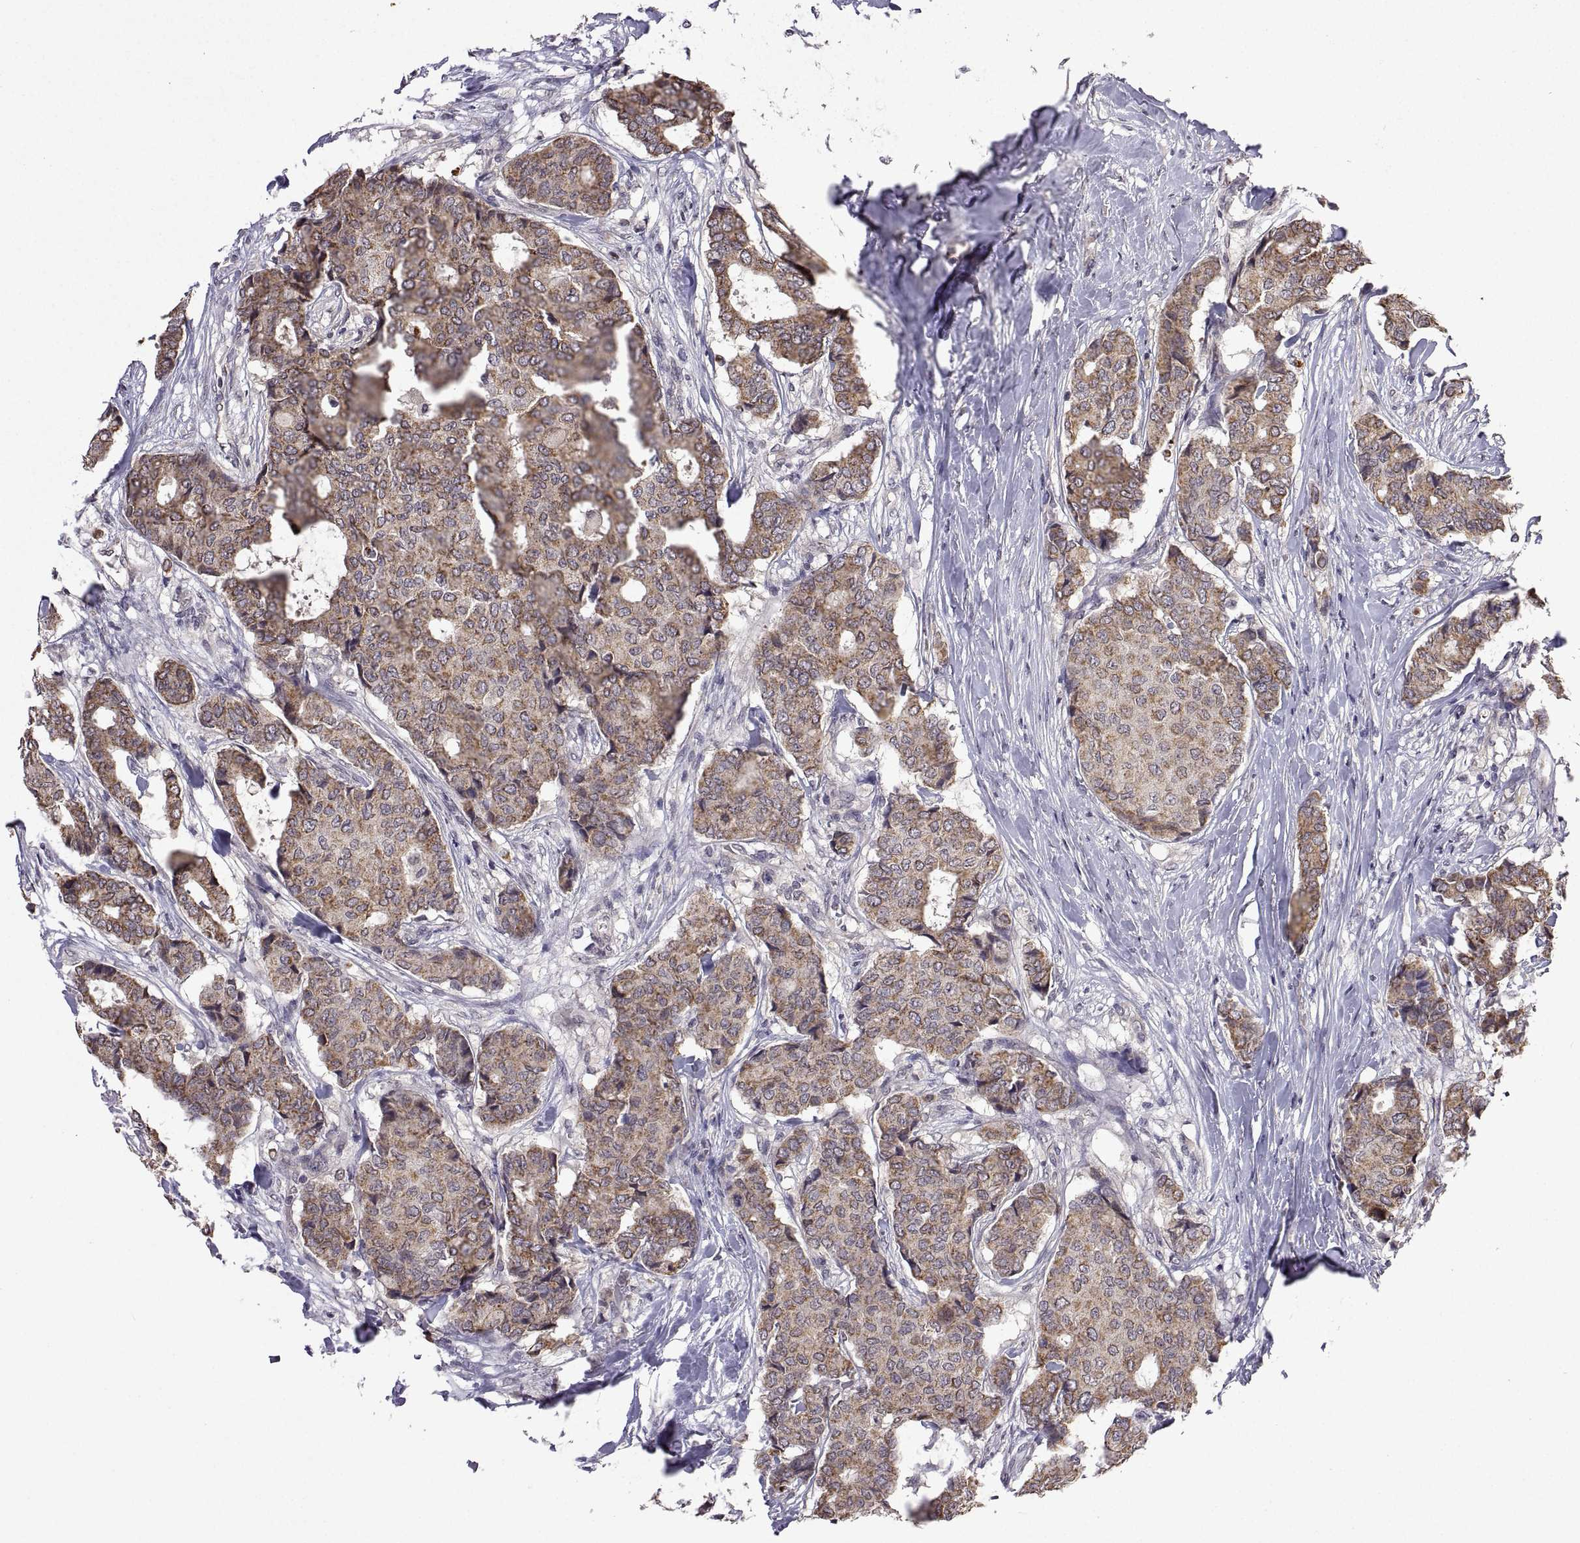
{"staining": {"intensity": "strong", "quantity": ">75%", "location": "cytoplasmic/membranous"}, "tissue": "breast cancer", "cell_type": "Tumor cells", "image_type": "cancer", "snomed": [{"axis": "morphology", "description": "Duct carcinoma"}, {"axis": "topography", "description": "Breast"}], "caption": "Breast cancer stained with immunohistochemistry demonstrates strong cytoplasmic/membranous positivity in approximately >75% of tumor cells.", "gene": "LAMA1", "patient": {"sex": "female", "age": 75}}